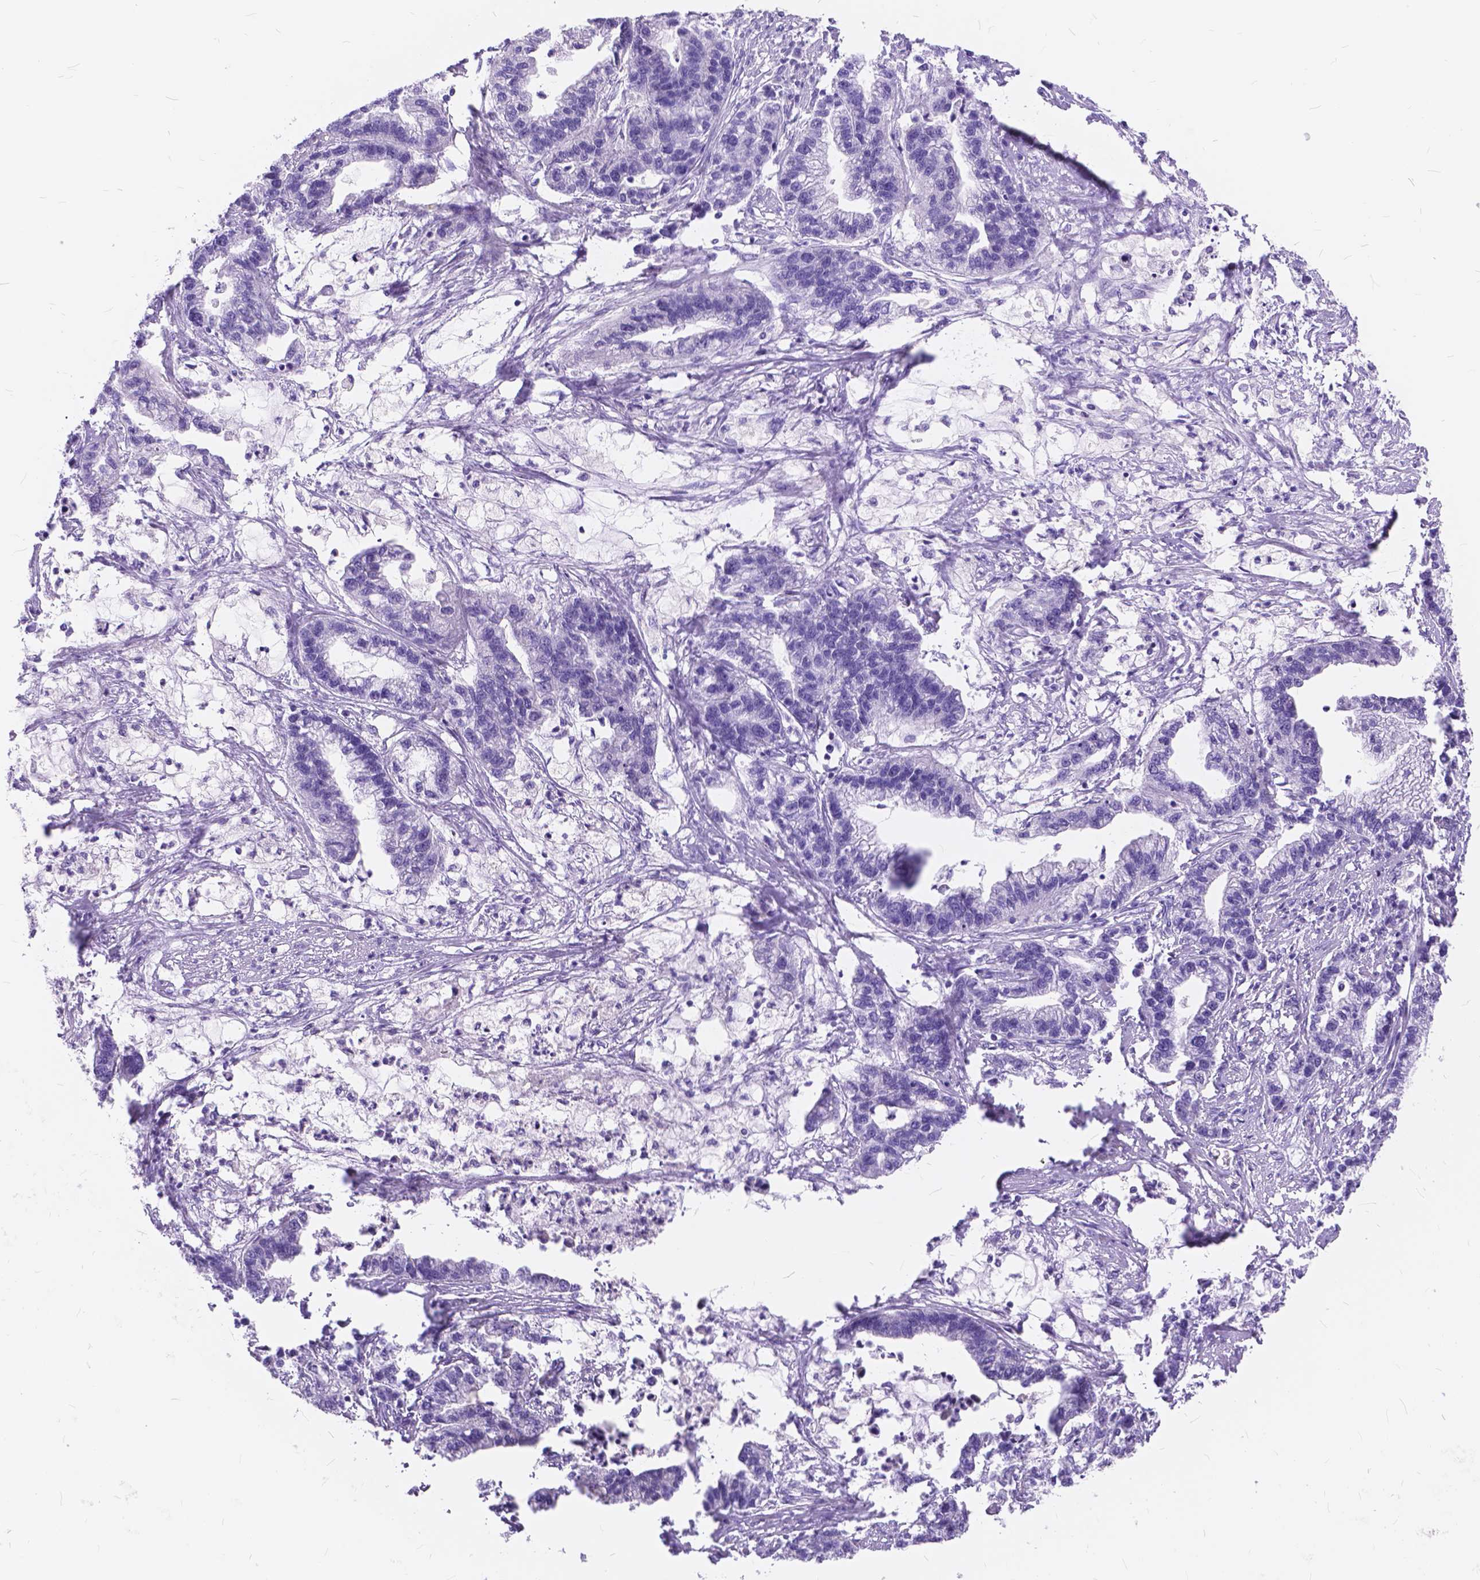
{"staining": {"intensity": "negative", "quantity": "none", "location": "none"}, "tissue": "stomach cancer", "cell_type": "Tumor cells", "image_type": "cancer", "snomed": [{"axis": "morphology", "description": "Adenocarcinoma, NOS"}, {"axis": "topography", "description": "Stomach"}], "caption": "This is an immunohistochemistry micrograph of human stomach cancer (adenocarcinoma). There is no positivity in tumor cells.", "gene": "FOXL2", "patient": {"sex": "male", "age": 83}}